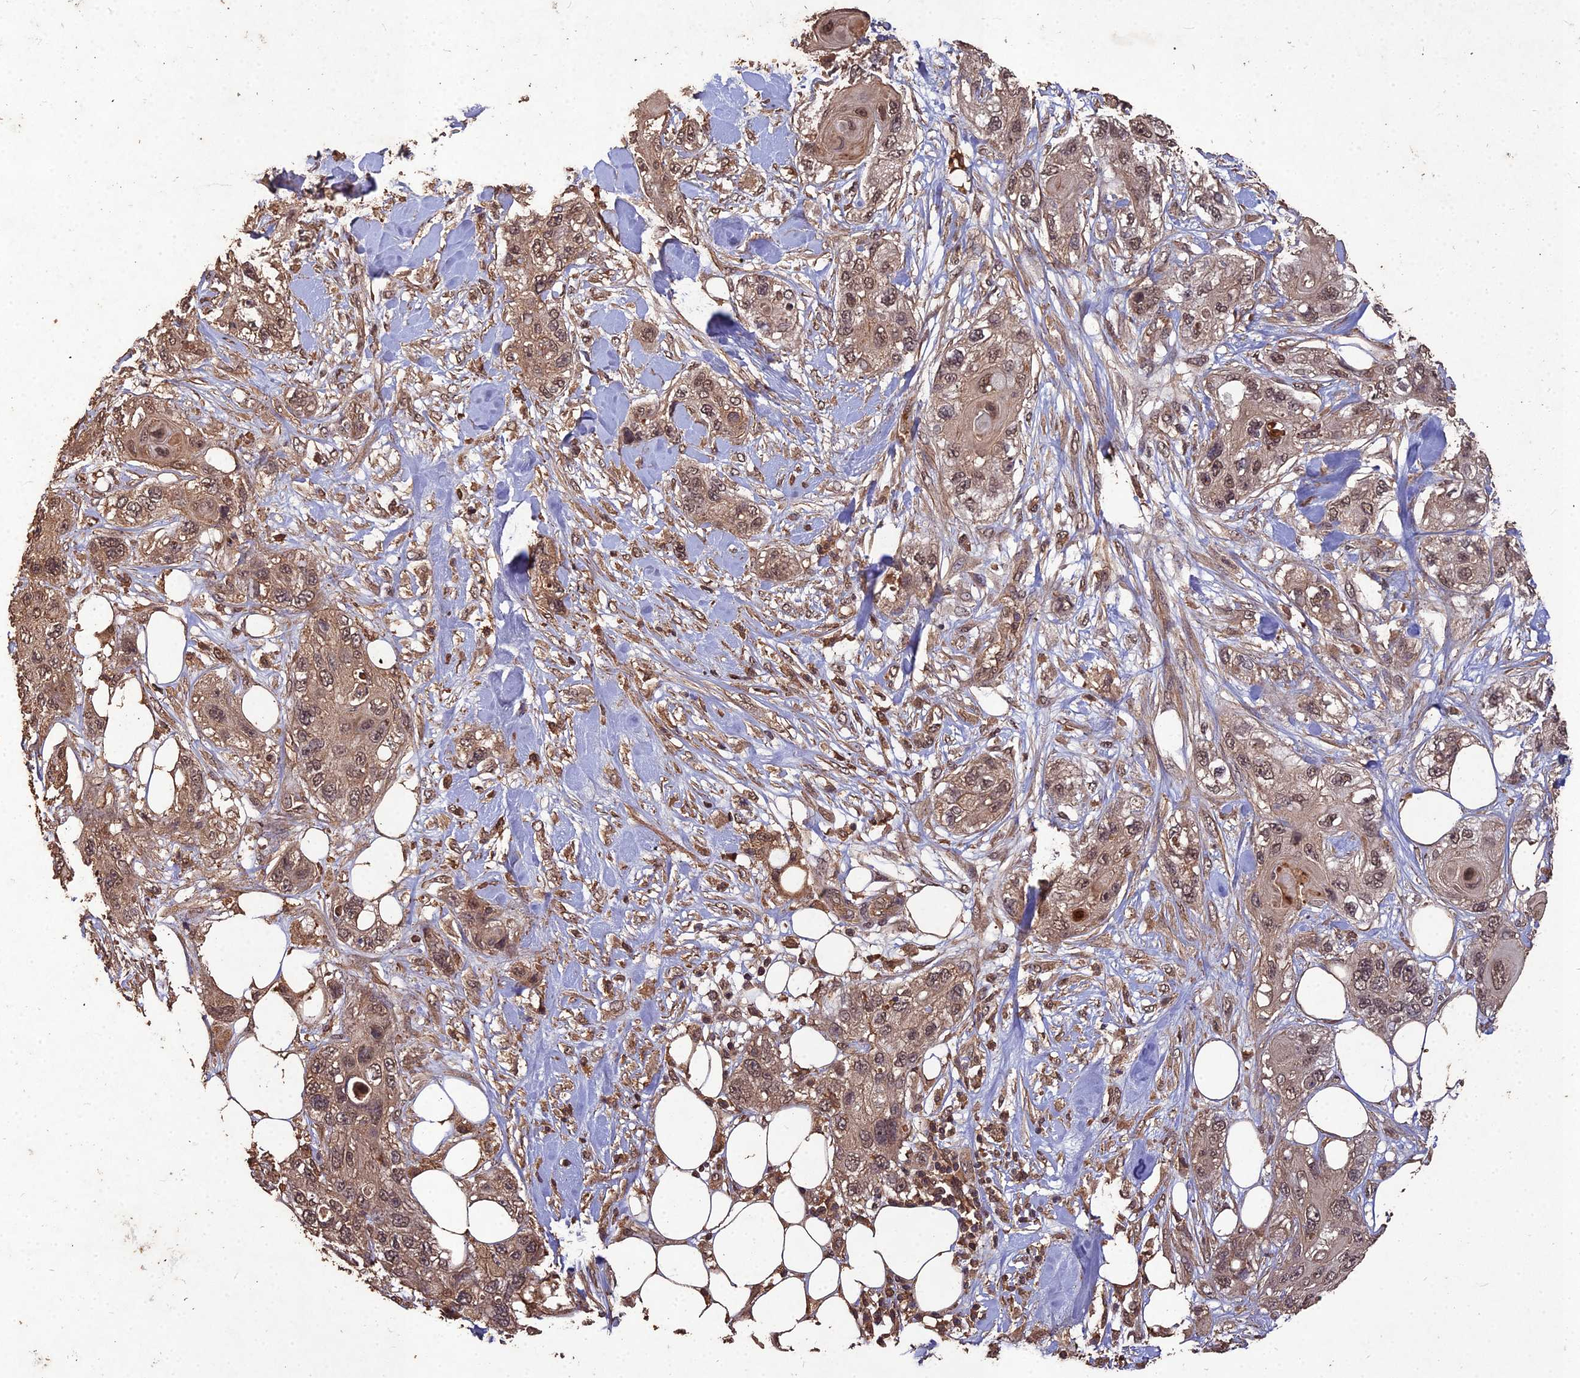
{"staining": {"intensity": "moderate", "quantity": ">75%", "location": "cytoplasmic/membranous,nuclear"}, "tissue": "skin cancer", "cell_type": "Tumor cells", "image_type": "cancer", "snomed": [{"axis": "morphology", "description": "Normal tissue, NOS"}, {"axis": "morphology", "description": "Squamous cell carcinoma, NOS"}, {"axis": "topography", "description": "Skin"}], "caption": "A photomicrograph of human skin cancer (squamous cell carcinoma) stained for a protein reveals moderate cytoplasmic/membranous and nuclear brown staining in tumor cells. Immunohistochemistry (ihc) stains the protein of interest in brown and the nuclei are stained blue.", "gene": "SYMPK", "patient": {"sex": "male", "age": 72}}